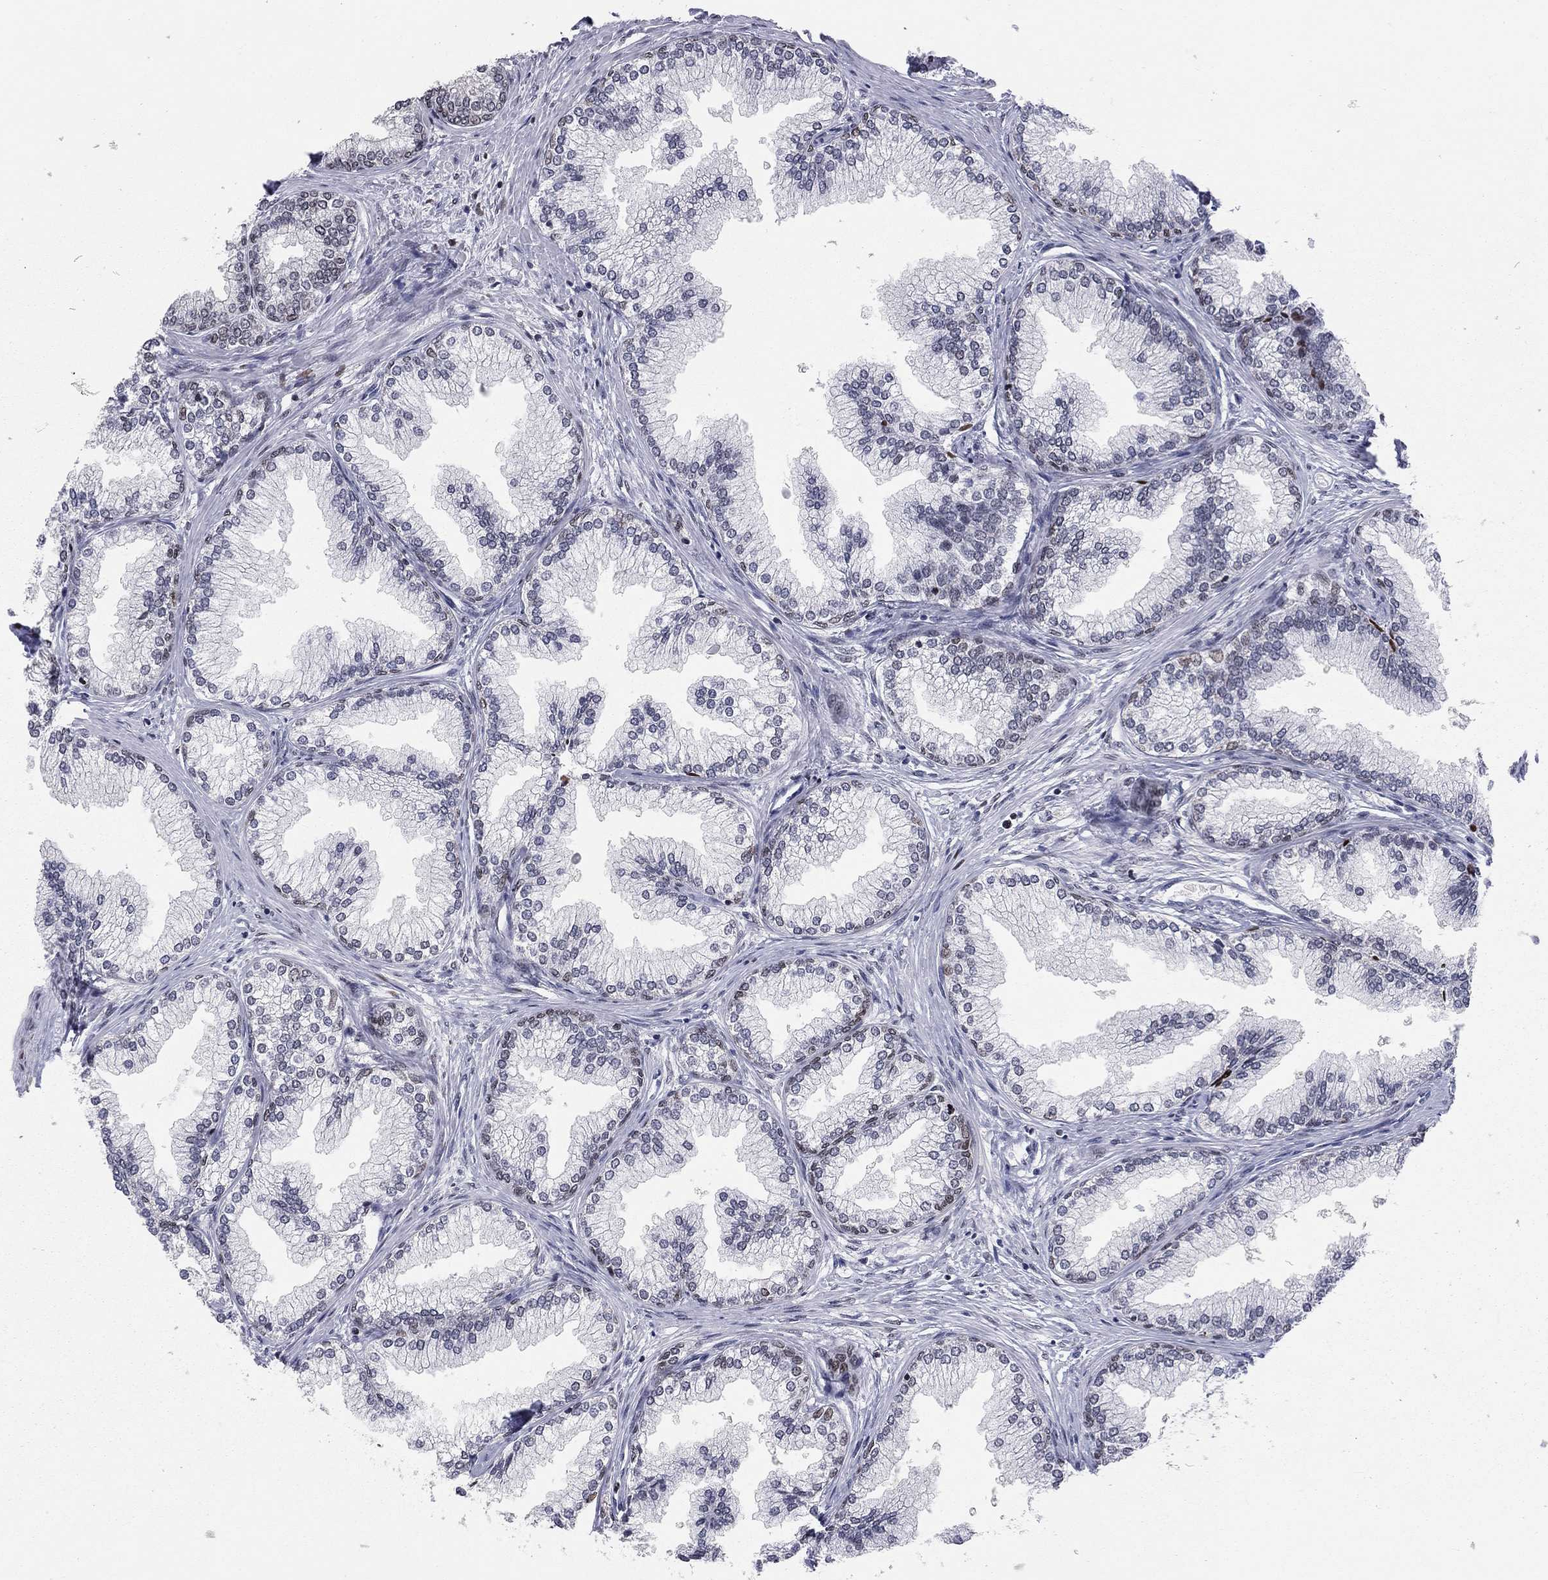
{"staining": {"intensity": "moderate", "quantity": "<25%", "location": "nuclear"}, "tissue": "prostate", "cell_type": "Glandular cells", "image_type": "normal", "snomed": [{"axis": "morphology", "description": "Normal tissue, NOS"}, {"axis": "topography", "description": "Prostate"}], "caption": "This image exhibits immunohistochemistry staining of normal human prostate, with low moderate nuclear expression in about <25% of glandular cells.", "gene": "H2AX", "patient": {"sex": "male", "age": 72}}